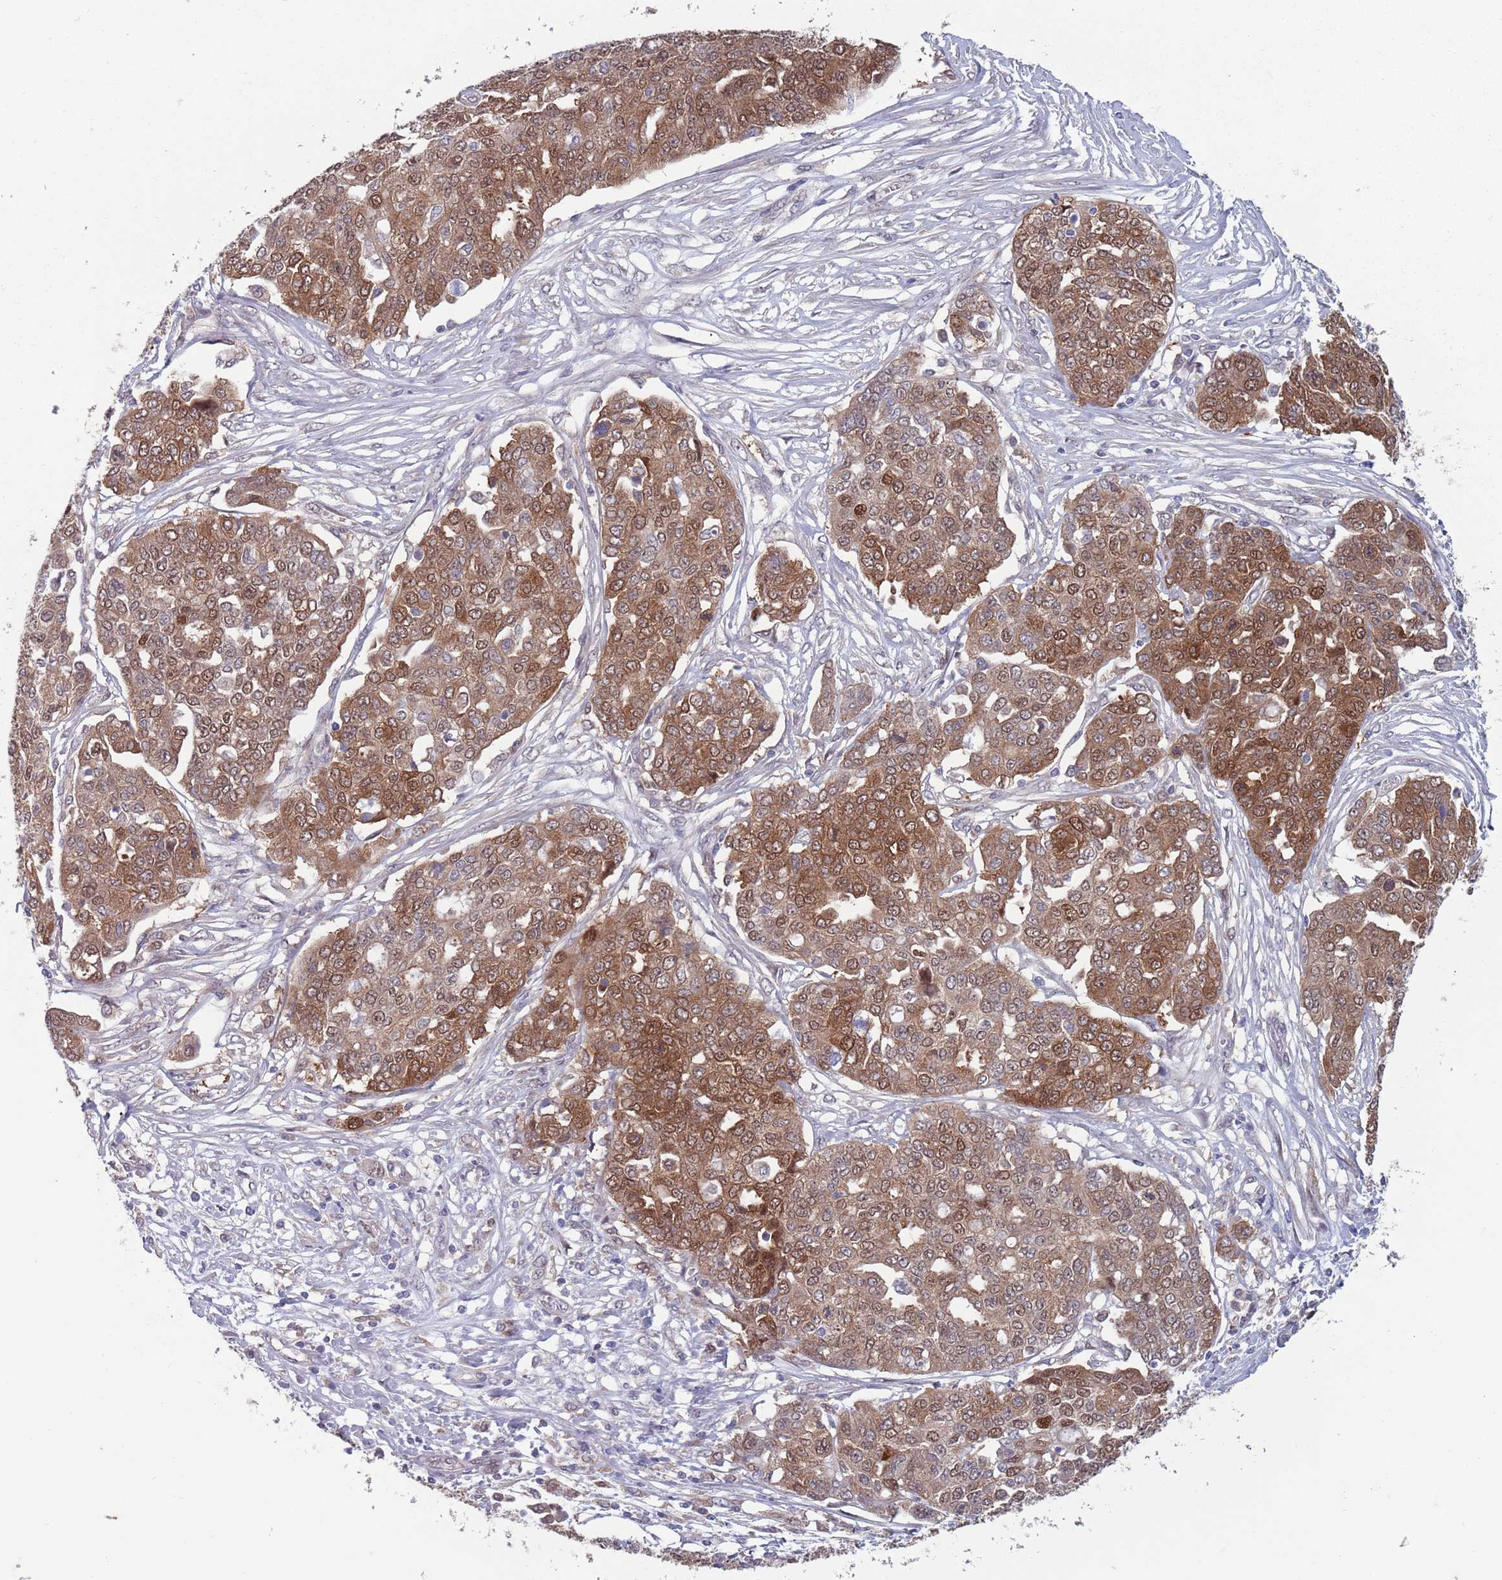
{"staining": {"intensity": "moderate", "quantity": ">75%", "location": "cytoplasmic/membranous,nuclear"}, "tissue": "ovarian cancer", "cell_type": "Tumor cells", "image_type": "cancer", "snomed": [{"axis": "morphology", "description": "Cystadenocarcinoma, serous, NOS"}, {"axis": "topography", "description": "Soft tissue"}, {"axis": "topography", "description": "Ovary"}], "caption": "This micrograph displays immunohistochemistry staining of ovarian serous cystadenocarcinoma, with medium moderate cytoplasmic/membranous and nuclear expression in approximately >75% of tumor cells.", "gene": "CLNS1A", "patient": {"sex": "female", "age": 57}}